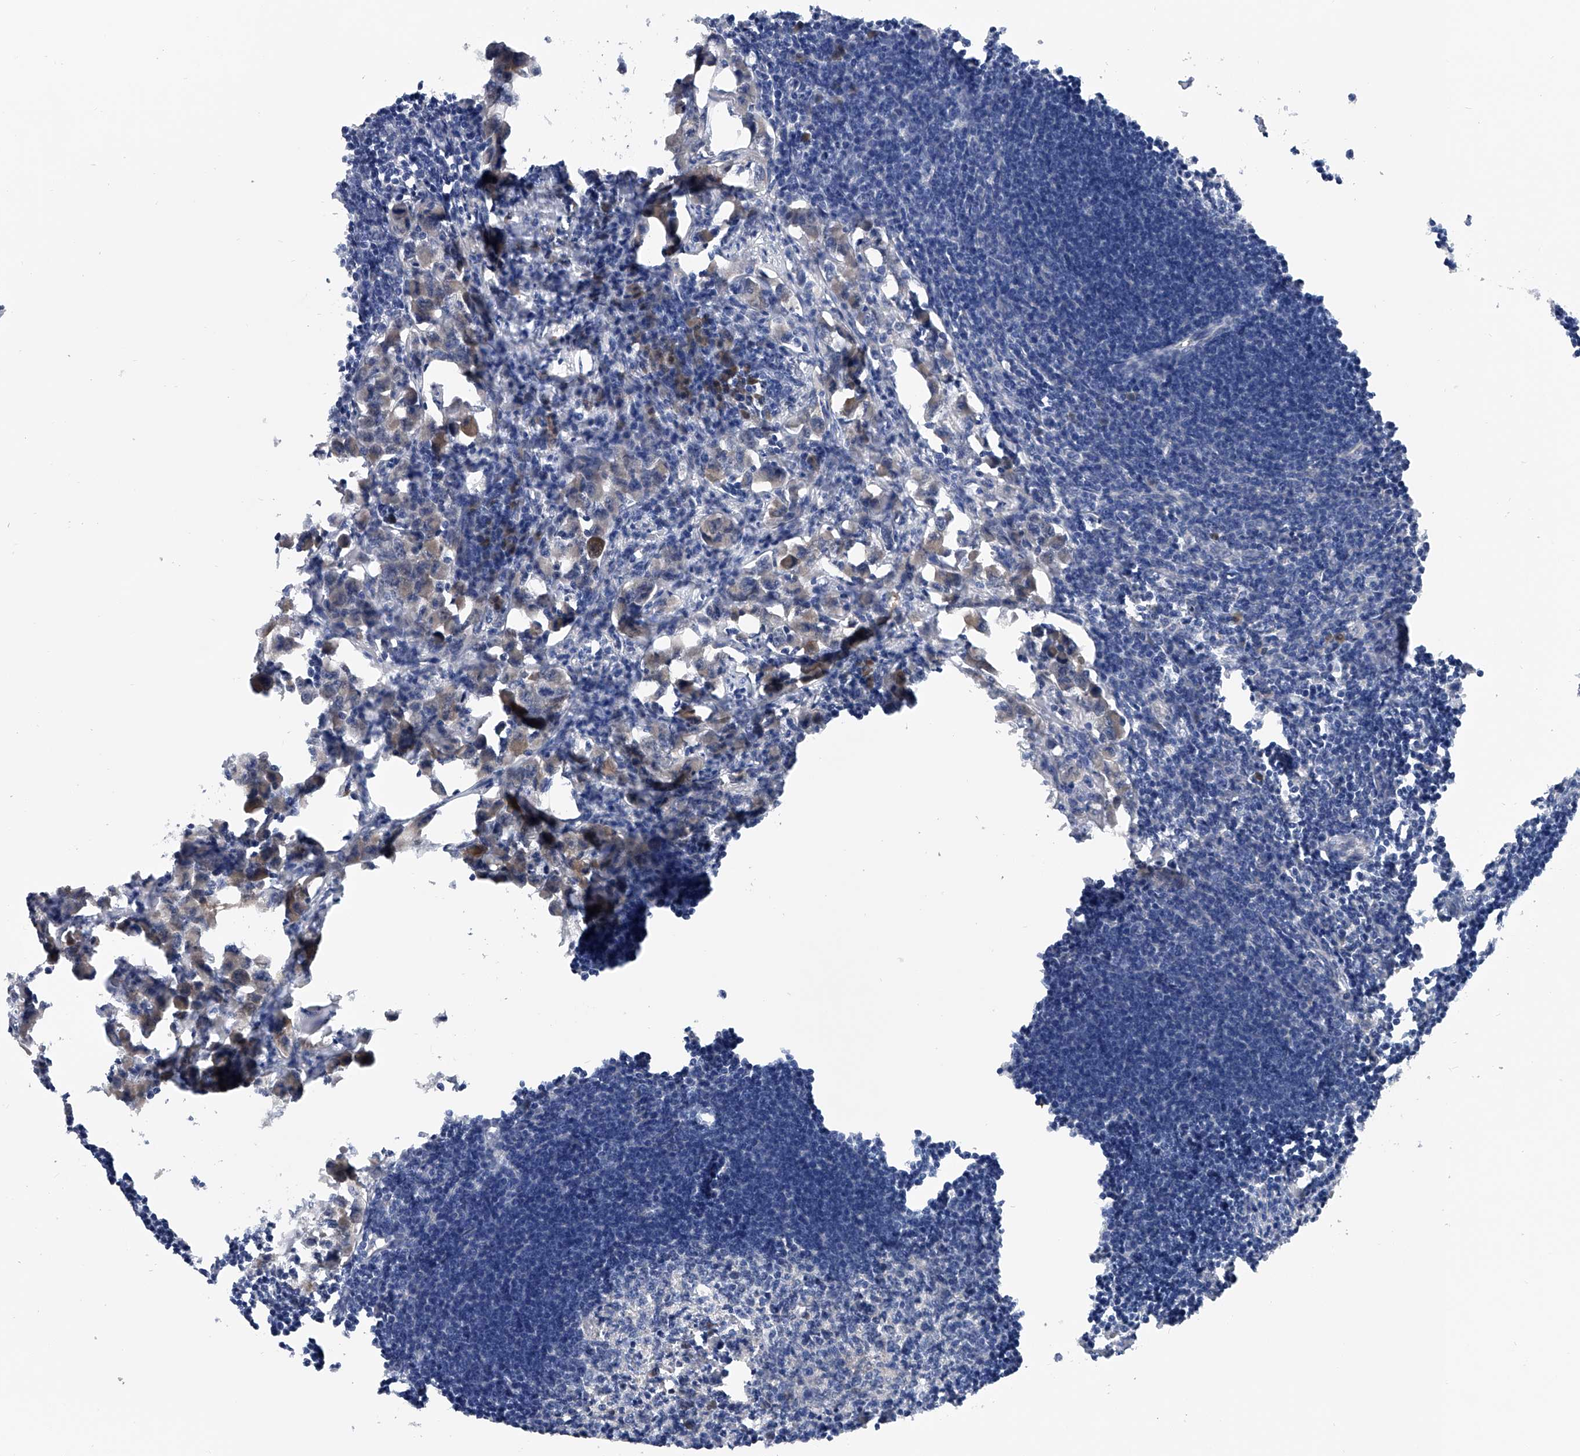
{"staining": {"intensity": "negative", "quantity": "none", "location": "none"}, "tissue": "lymph node", "cell_type": "Germinal center cells", "image_type": "normal", "snomed": [{"axis": "morphology", "description": "Normal tissue, NOS"}, {"axis": "morphology", "description": "Malignant melanoma, Metastatic site"}, {"axis": "topography", "description": "Lymph node"}], "caption": "Immunohistochemical staining of normal human lymph node demonstrates no significant positivity in germinal center cells.", "gene": "PGM3", "patient": {"sex": "male", "age": 41}}